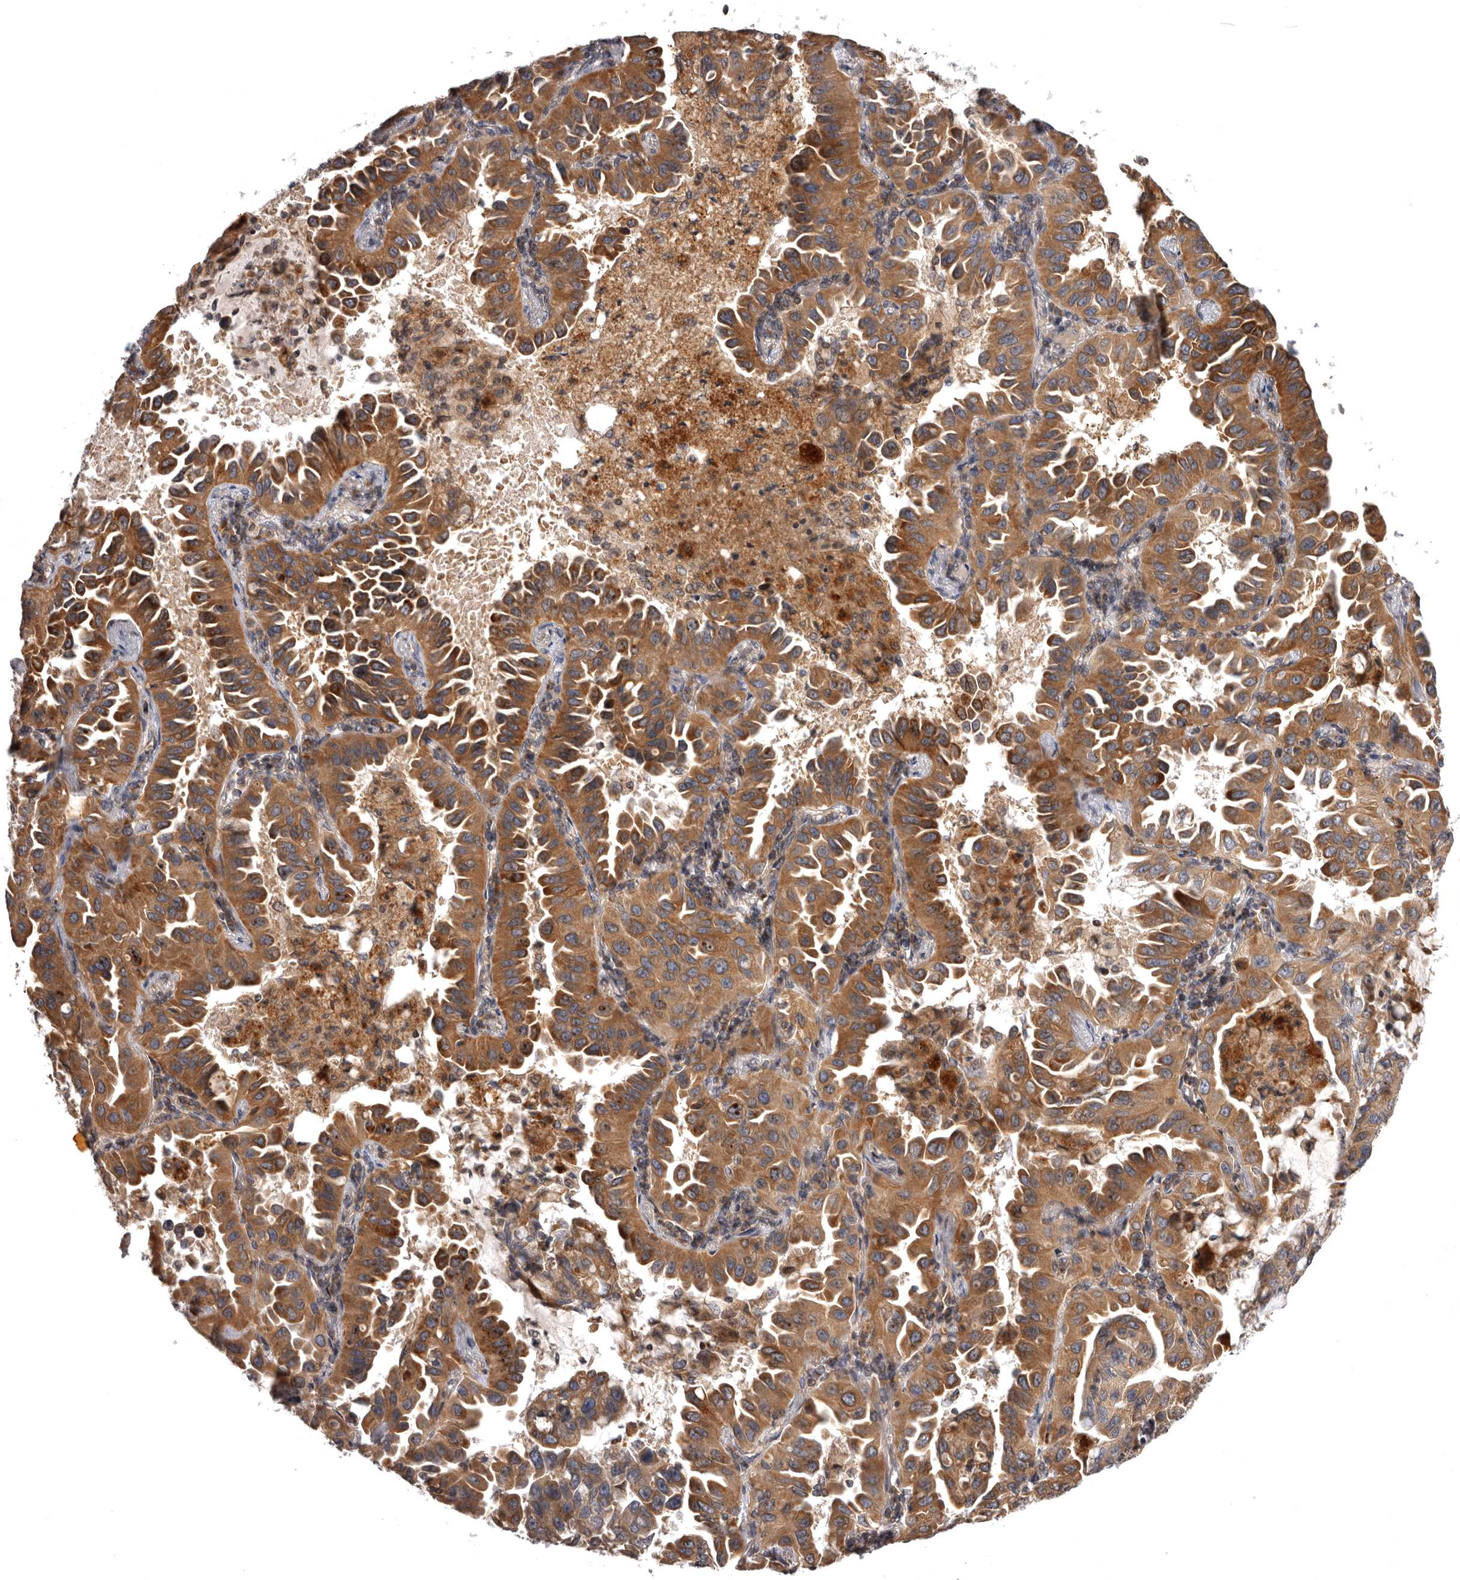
{"staining": {"intensity": "moderate", "quantity": ">75%", "location": "cytoplasmic/membranous"}, "tissue": "lung cancer", "cell_type": "Tumor cells", "image_type": "cancer", "snomed": [{"axis": "morphology", "description": "Adenocarcinoma, NOS"}, {"axis": "topography", "description": "Lung"}], "caption": "Brown immunohistochemical staining in human lung cancer (adenocarcinoma) displays moderate cytoplasmic/membranous positivity in about >75% of tumor cells. Nuclei are stained in blue.", "gene": "ADCY2", "patient": {"sex": "male", "age": 64}}